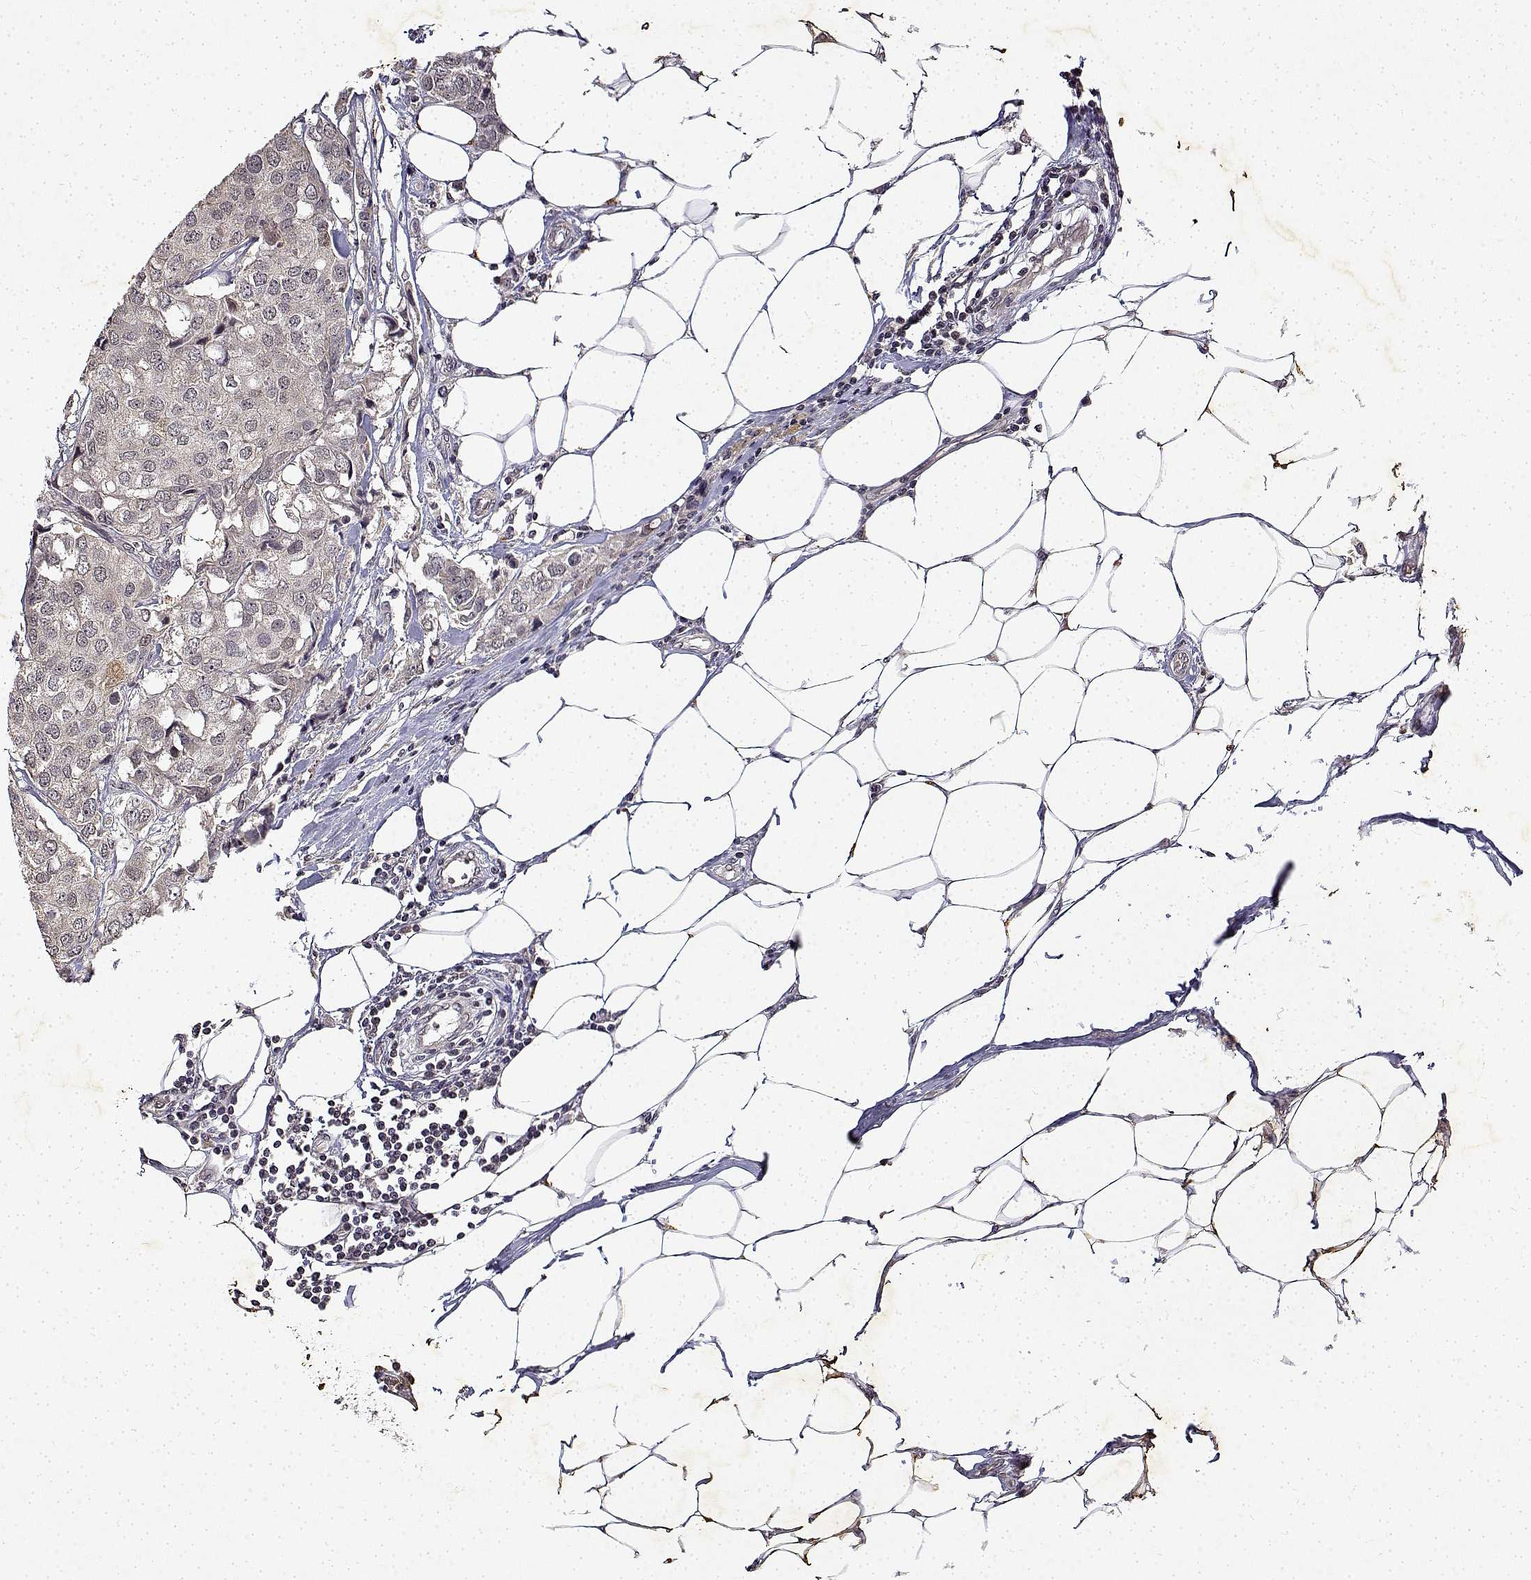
{"staining": {"intensity": "negative", "quantity": "none", "location": "none"}, "tissue": "breast cancer", "cell_type": "Tumor cells", "image_type": "cancer", "snomed": [{"axis": "morphology", "description": "Duct carcinoma"}, {"axis": "topography", "description": "Breast"}], "caption": "DAB (3,3'-diaminobenzidine) immunohistochemical staining of breast cancer demonstrates no significant positivity in tumor cells.", "gene": "BDNF", "patient": {"sex": "female", "age": 80}}